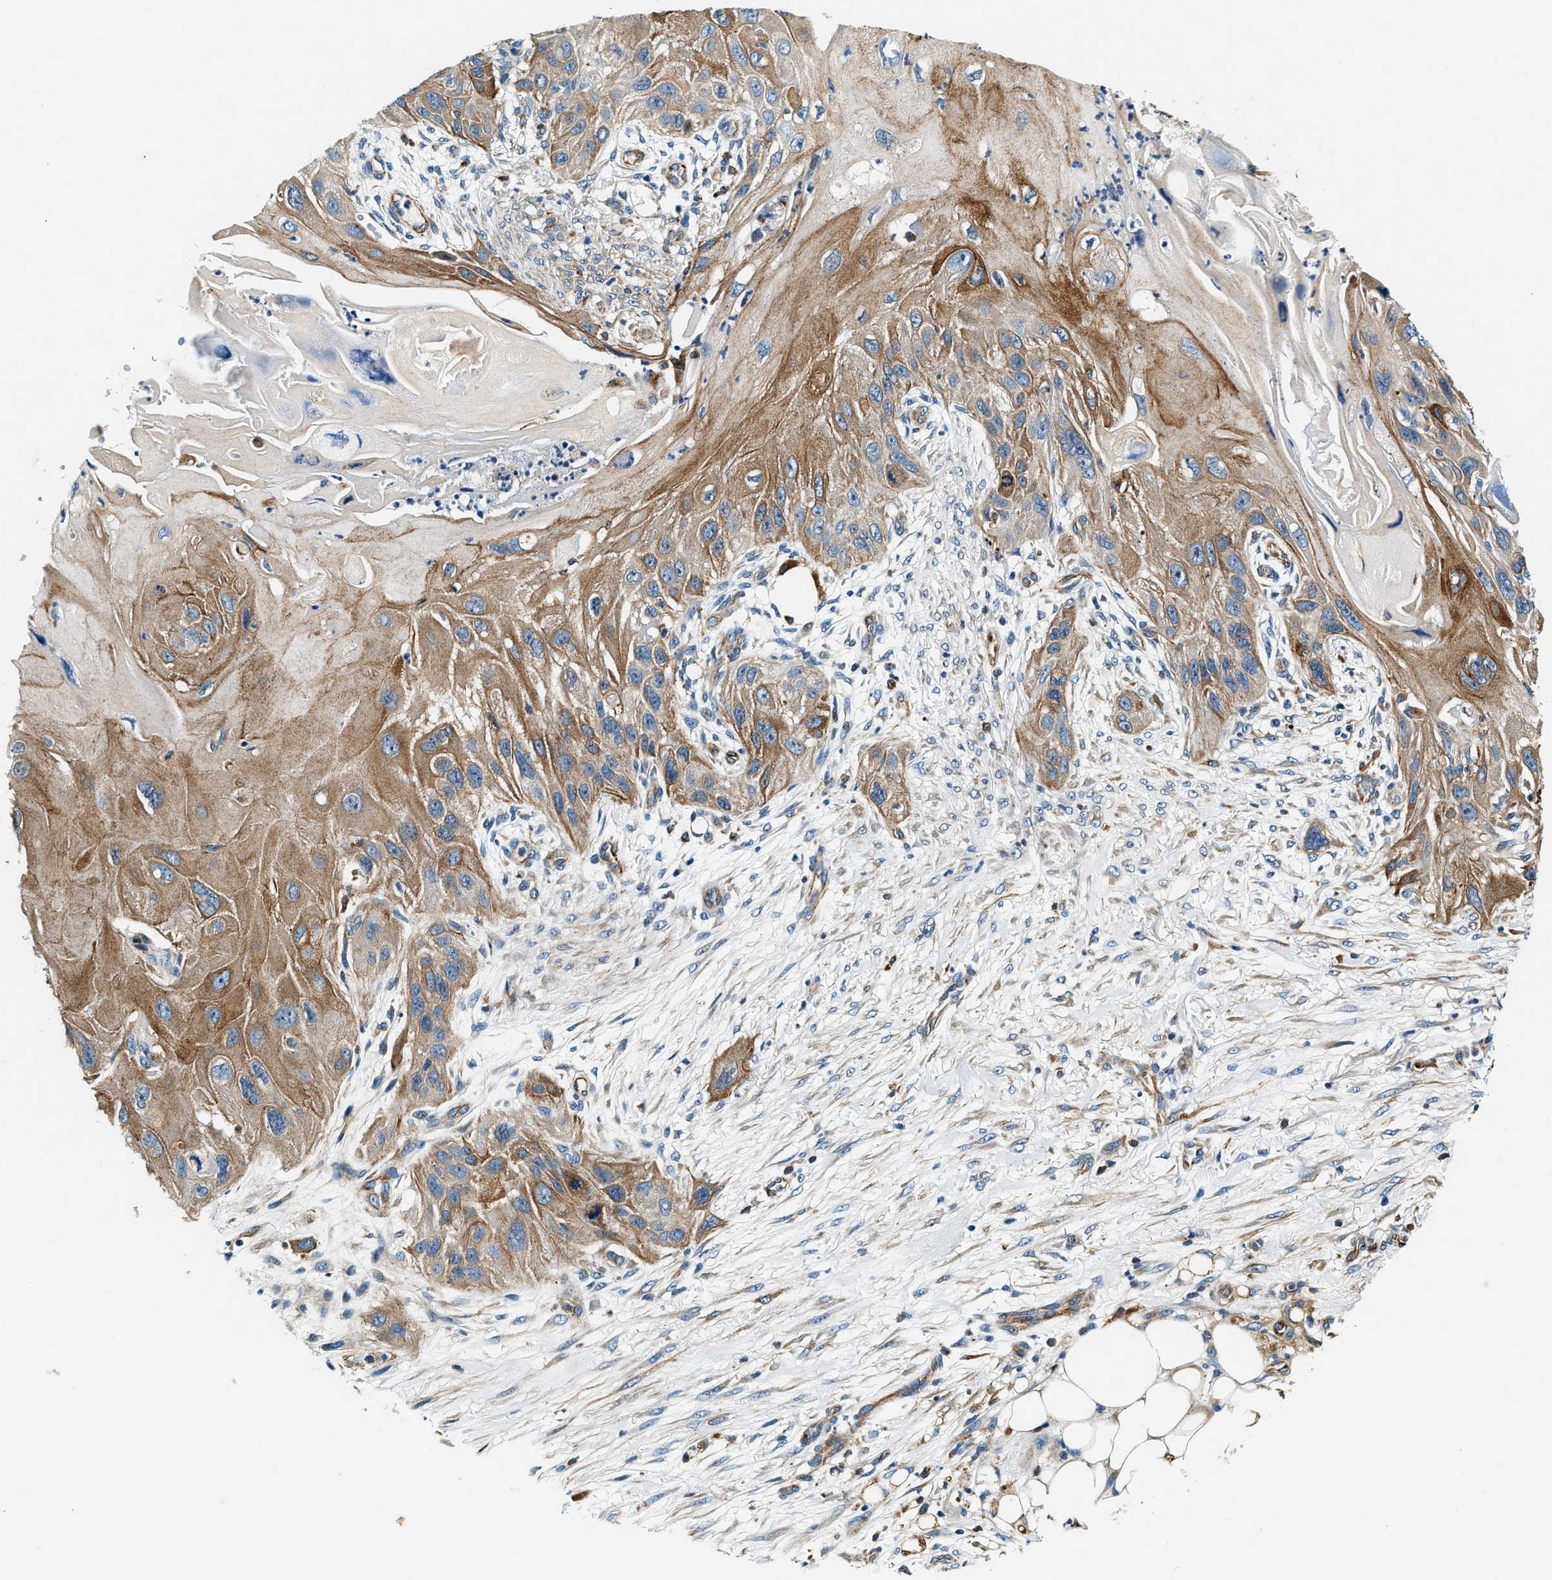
{"staining": {"intensity": "moderate", "quantity": ">75%", "location": "cytoplasmic/membranous"}, "tissue": "skin cancer", "cell_type": "Tumor cells", "image_type": "cancer", "snomed": [{"axis": "morphology", "description": "Squamous cell carcinoma, NOS"}, {"axis": "topography", "description": "Skin"}], "caption": "High-magnification brightfield microscopy of squamous cell carcinoma (skin) stained with DAB (3,3'-diaminobenzidine) (brown) and counterstained with hematoxylin (blue). tumor cells exhibit moderate cytoplasmic/membranous positivity is appreciated in approximately>75% of cells. The staining was performed using DAB, with brown indicating positive protein expression. Nuclei are stained blue with hematoxylin.", "gene": "C2orf66", "patient": {"sex": "female", "age": 77}}